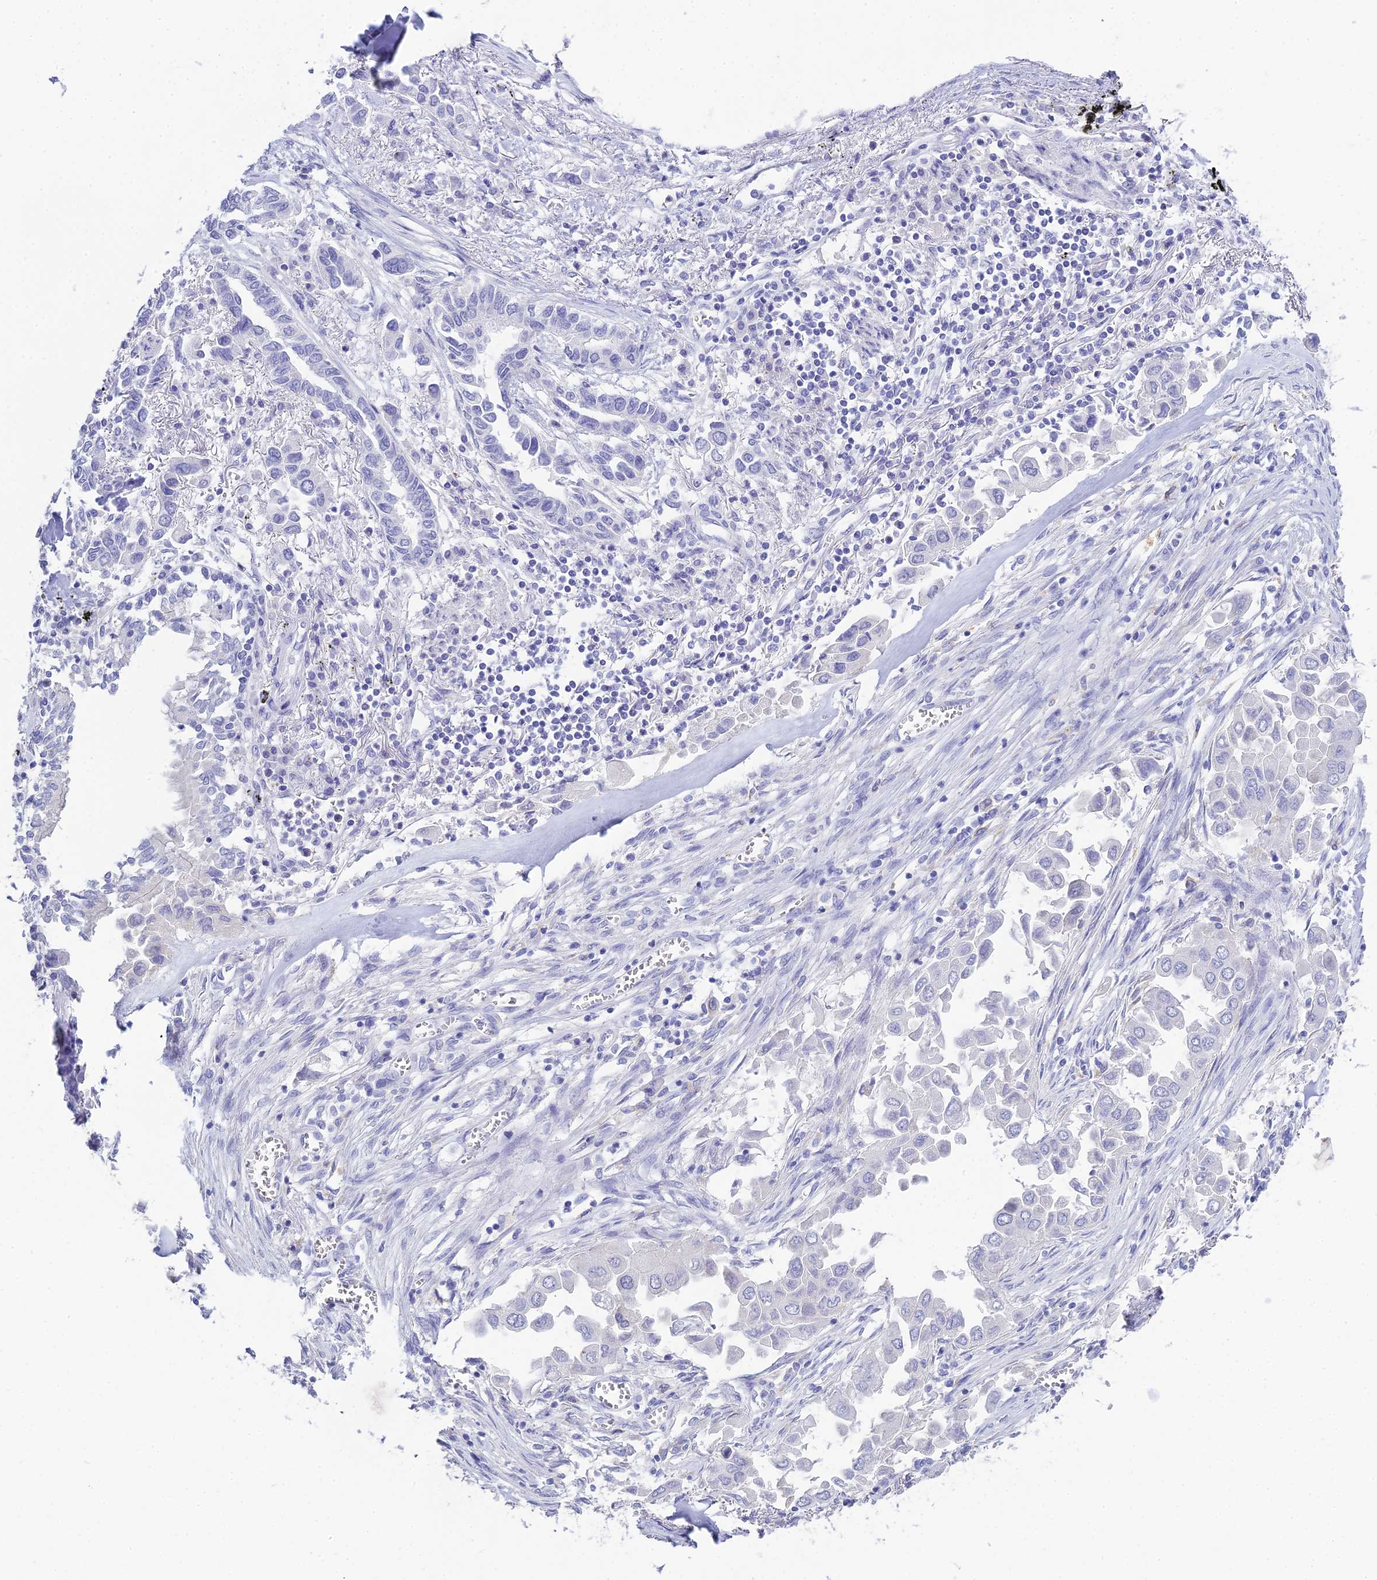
{"staining": {"intensity": "negative", "quantity": "none", "location": "none"}, "tissue": "lung cancer", "cell_type": "Tumor cells", "image_type": "cancer", "snomed": [{"axis": "morphology", "description": "Adenocarcinoma, NOS"}, {"axis": "topography", "description": "Lung"}], "caption": "Tumor cells are negative for protein expression in human lung cancer.", "gene": "S100A7", "patient": {"sex": "female", "age": 76}}